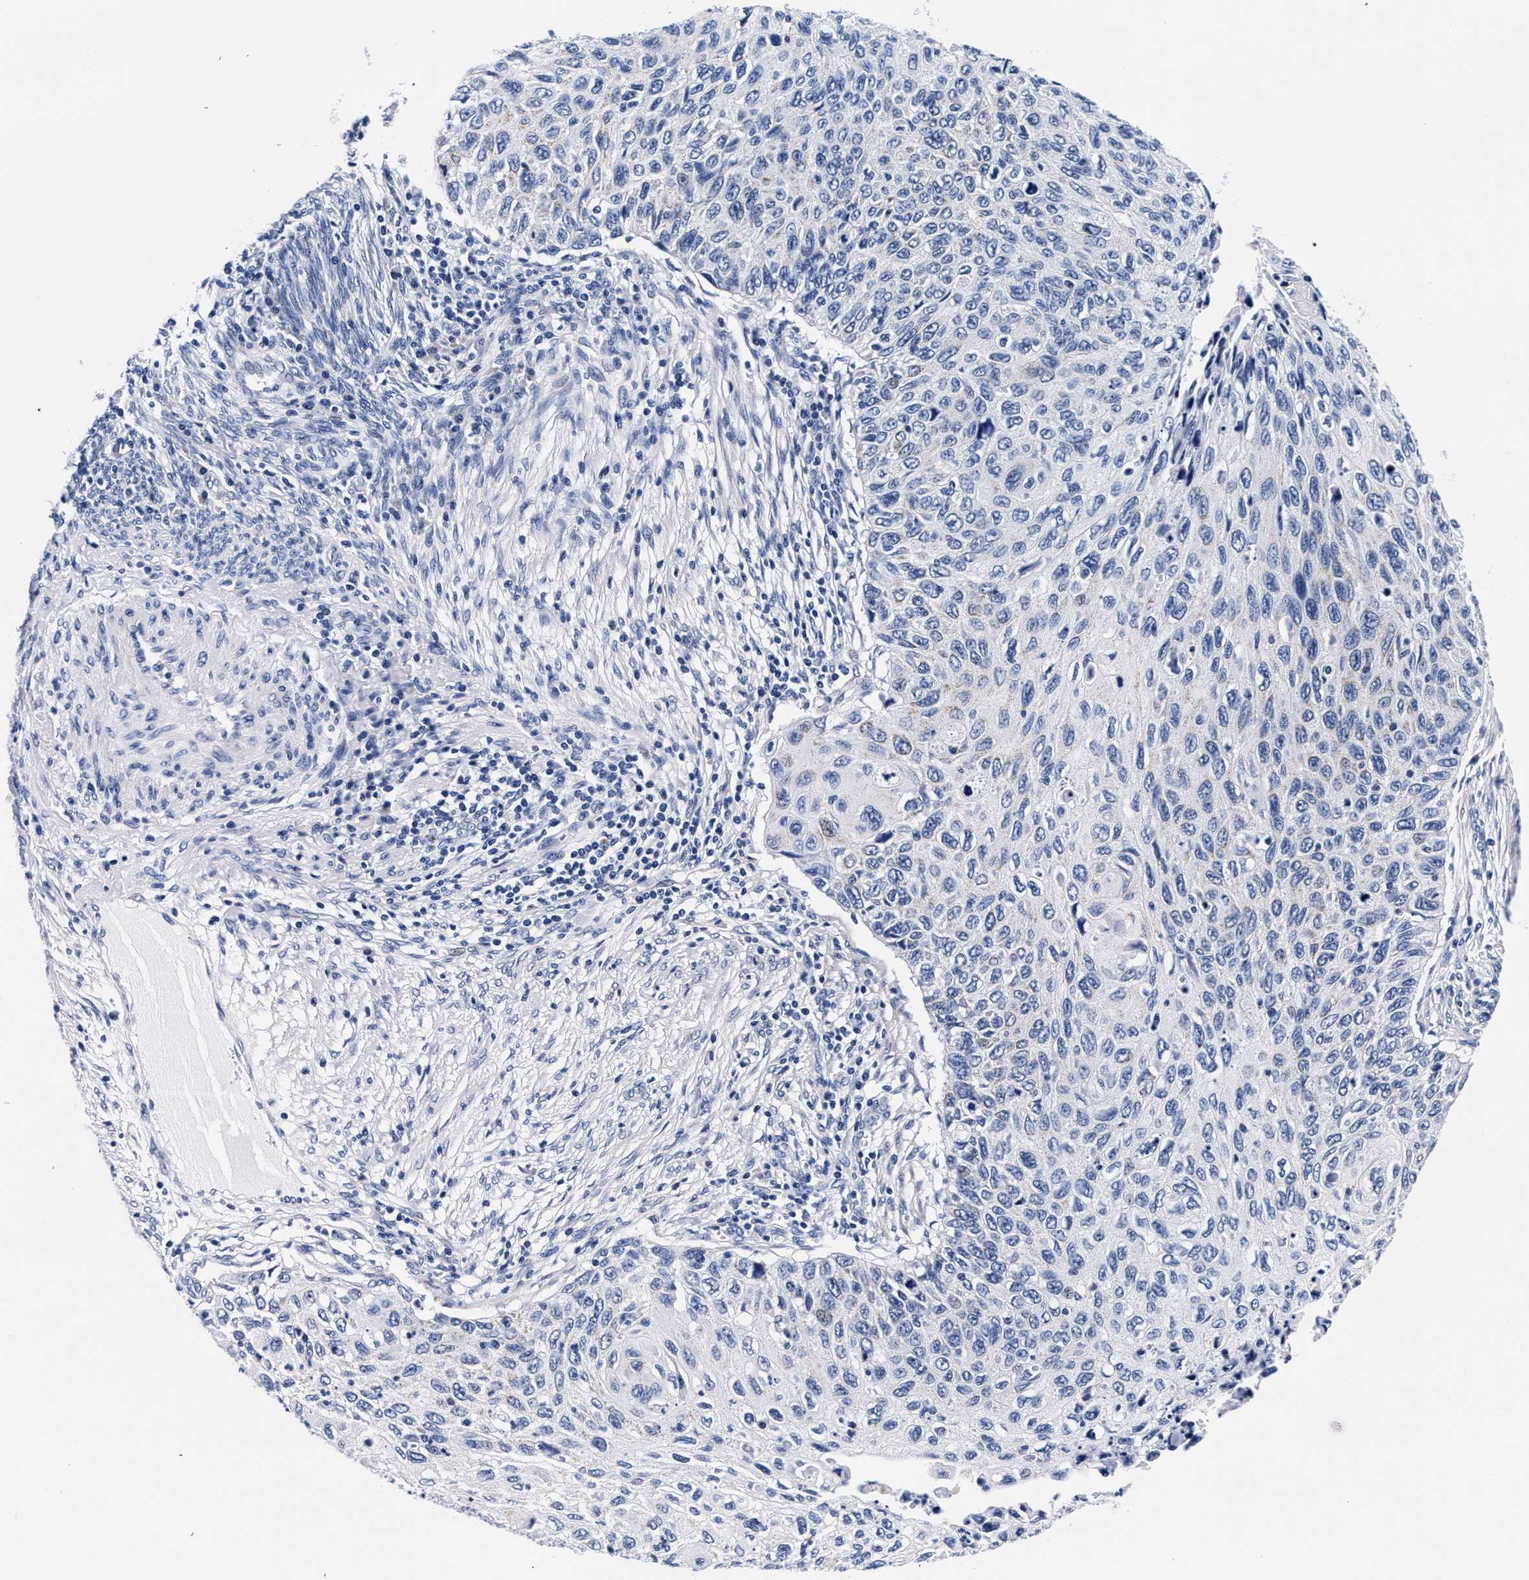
{"staining": {"intensity": "negative", "quantity": "none", "location": "none"}, "tissue": "cervical cancer", "cell_type": "Tumor cells", "image_type": "cancer", "snomed": [{"axis": "morphology", "description": "Squamous cell carcinoma, NOS"}, {"axis": "topography", "description": "Cervix"}], "caption": "Tumor cells are negative for brown protein staining in cervical cancer (squamous cell carcinoma).", "gene": "RAB3B", "patient": {"sex": "female", "age": 70}}